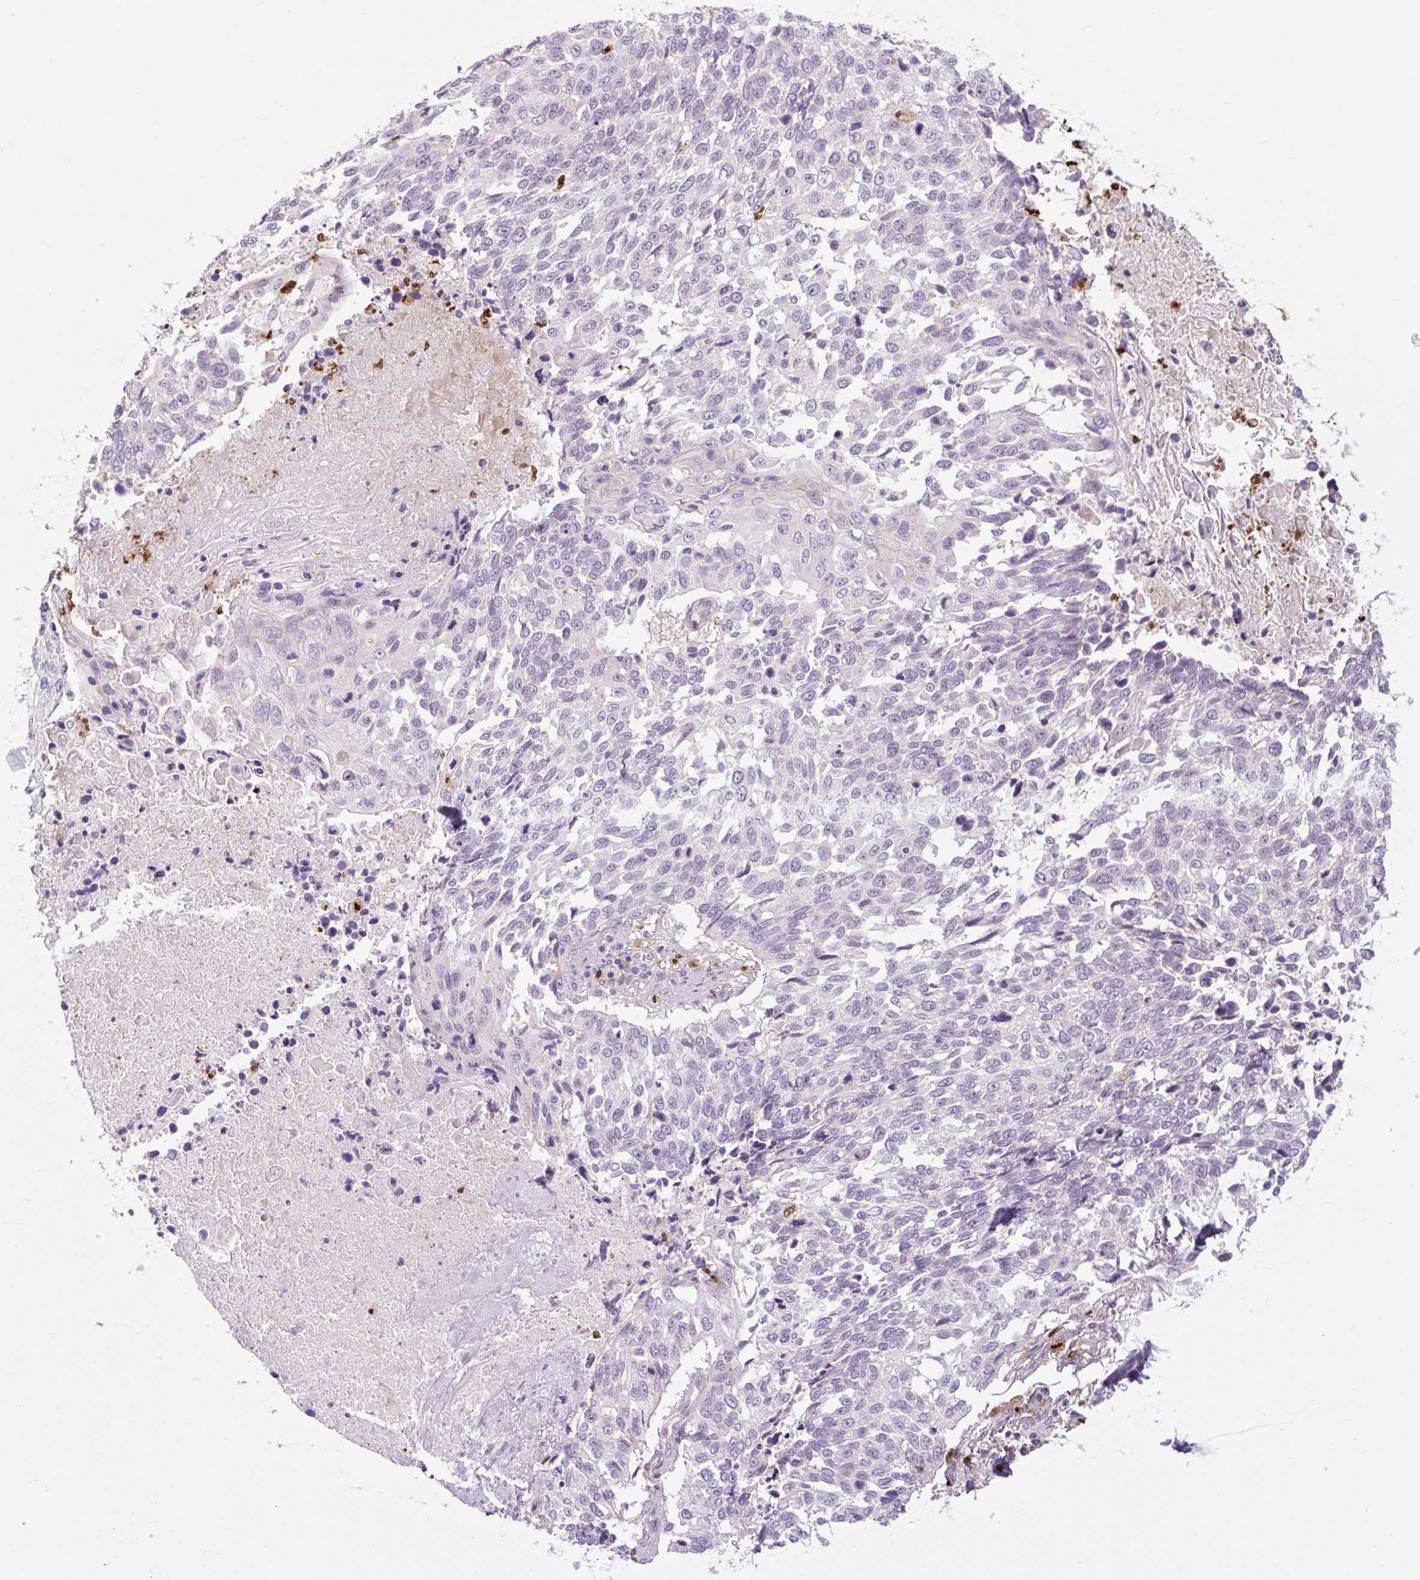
{"staining": {"intensity": "negative", "quantity": "none", "location": "none"}, "tissue": "lung cancer", "cell_type": "Tumor cells", "image_type": "cancer", "snomed": [{"axis": "morphology", "description": "Squamous cell carcinoma, NOS"}, {"axis": "topography", "description": "Lung"}], "caption": "Immunohistochemistry of human lung squamous cell carcinoma reveals no positivity in tumor cells.", "gene": "SPI1", "patient": {"sex": "male", "age": 62}}